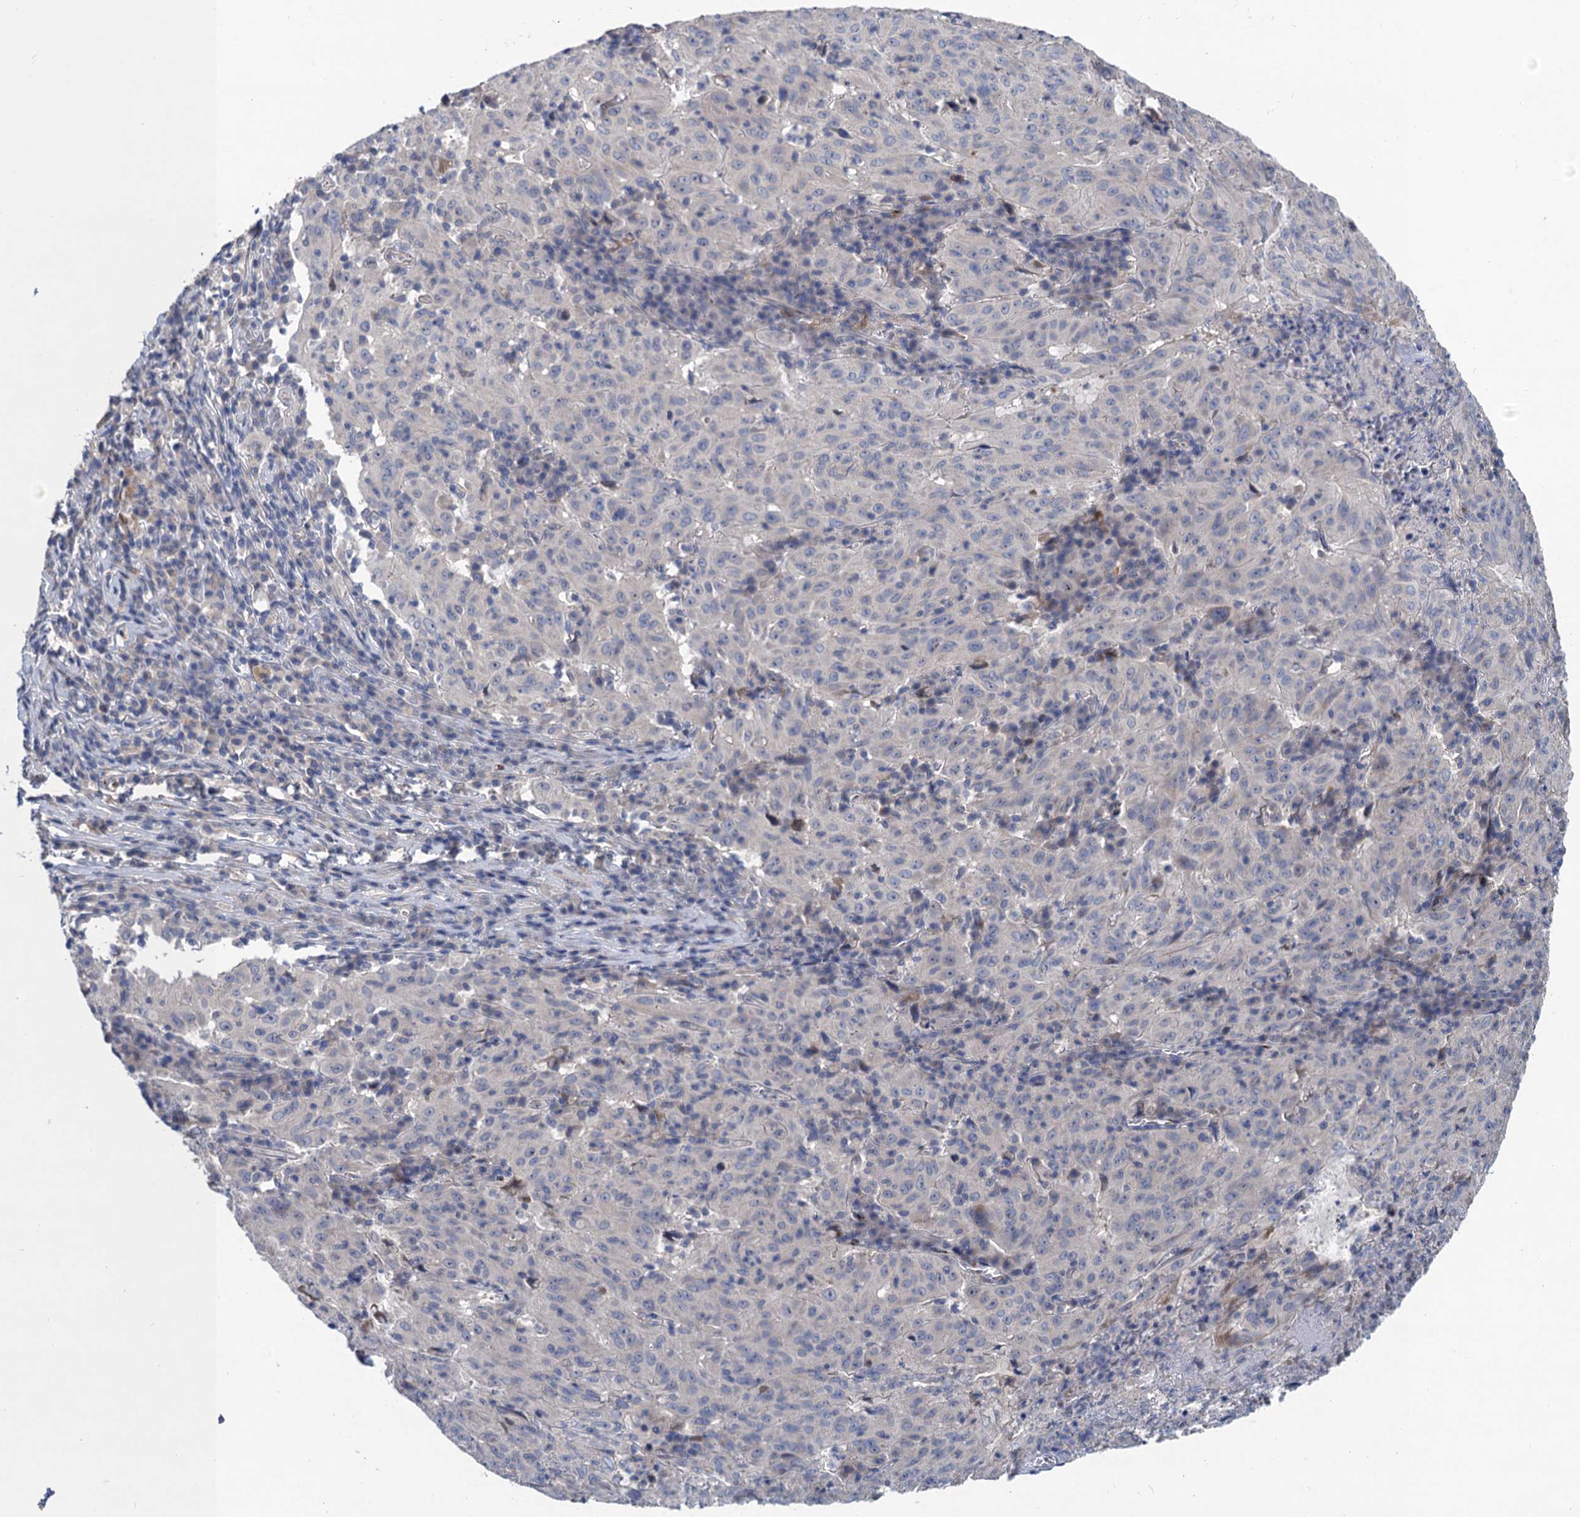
{"staining": {"intensity": "negative", "quantity": "none", "location": "none"}, "tissue": "pancreatic cancer", "cell_type": "Tumor cells", "image_type": "cancer", "snomed": [{"axis": "morphology", "description": "Adenocarcinoma, NOS"}, {"axis": "topography", "description": "Pancreas"}], "caption": "The histopathology image reveals no staining of tumor cells in adenocarcinoma (pancreatic).", "gene": "TRAF7", "patient": {"sex": "male", "age": 63}}